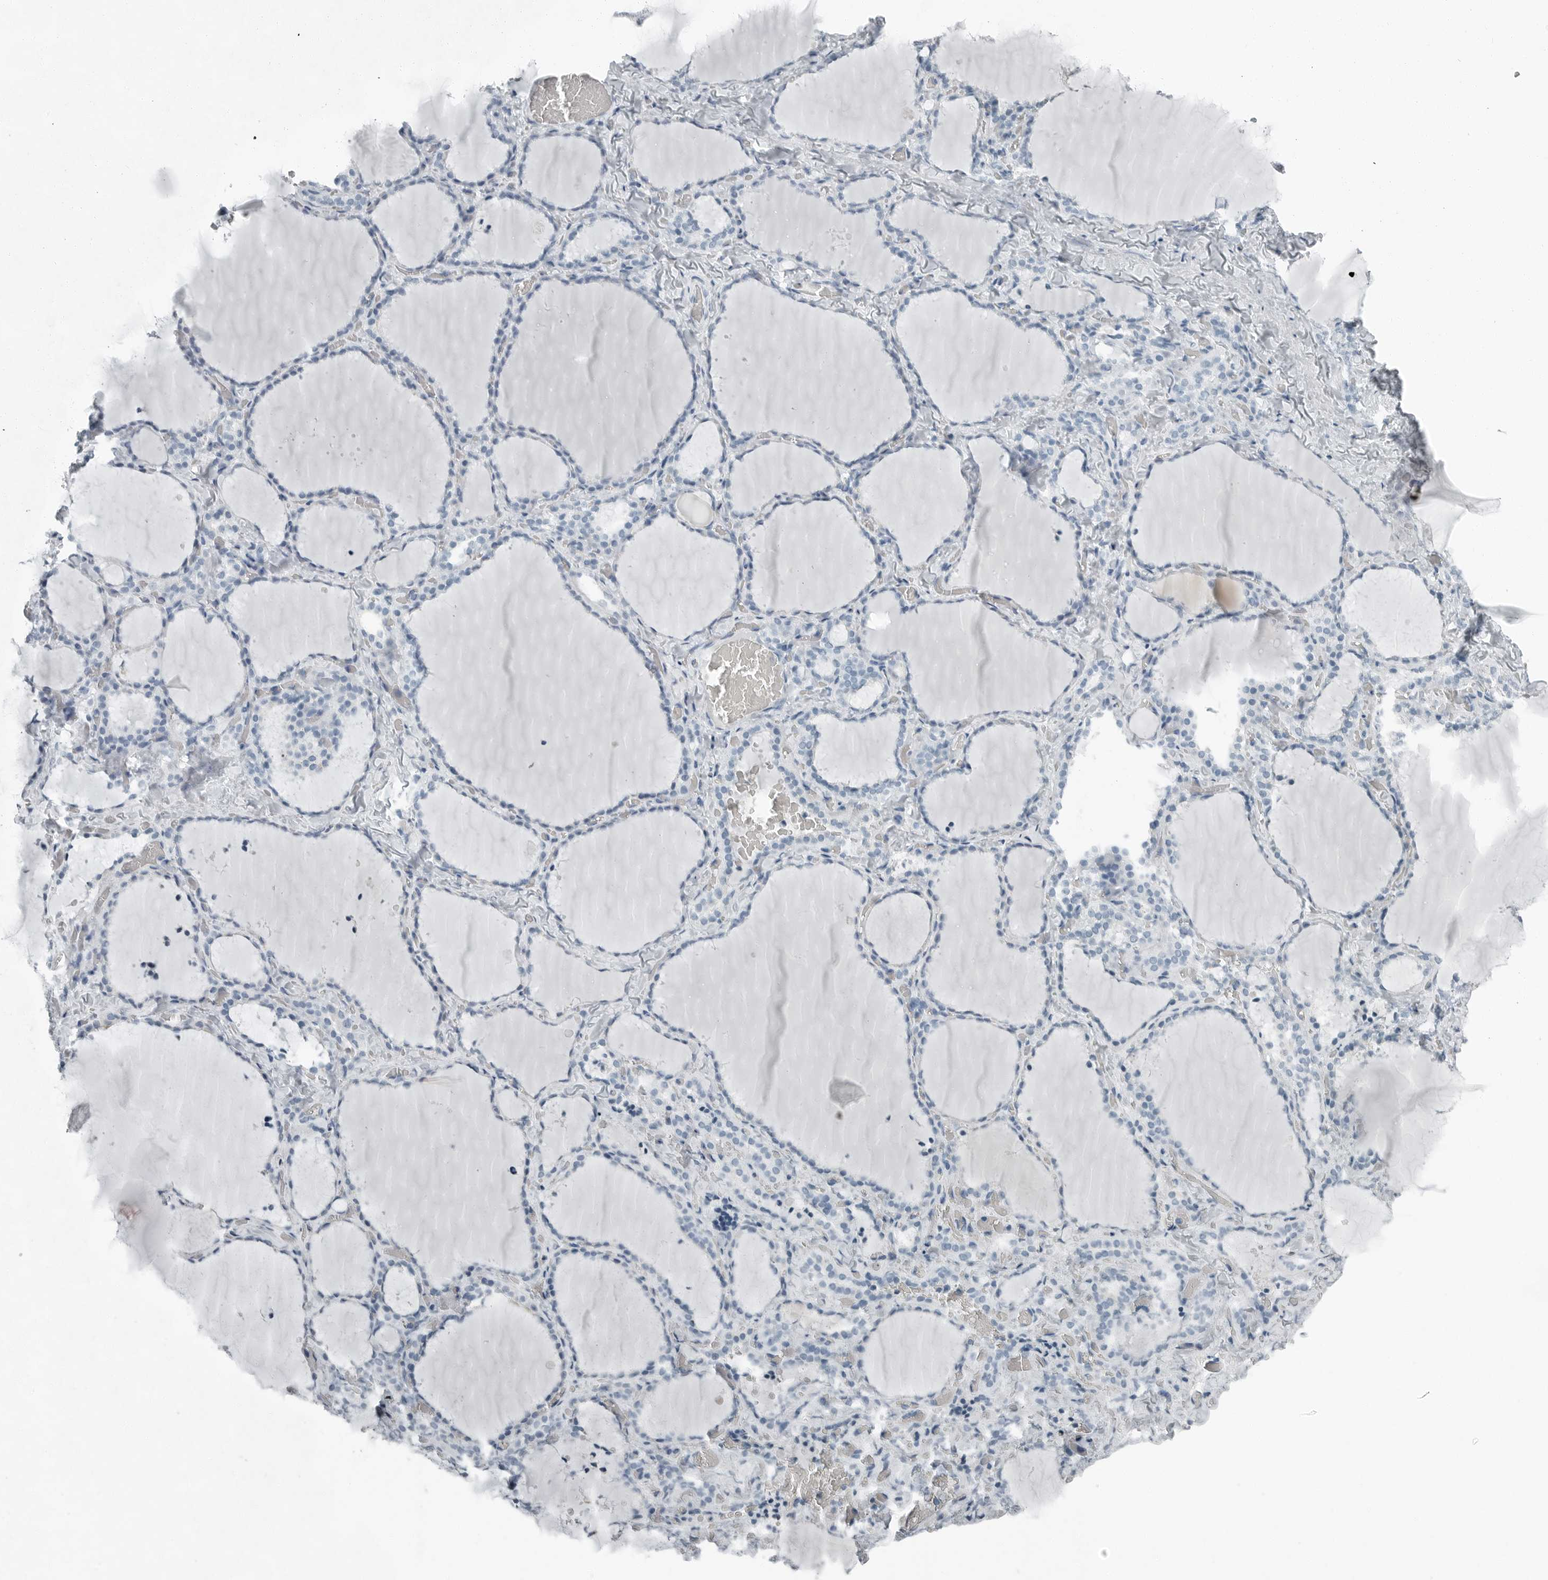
{"staining": {"intensity": "negative", "quantity": "none", "location": "none"}, "tissue": "thyroid gland", "cell_type": "Glandular cells", "image_type": "normal", "snomed": [{"axis": "morphology", "description": "Normal tissue, NOS"}, {"axis": "topography", "description": "Thyroid gland"}], "caption": "This is a histopathology image of IHC staining of normal thyroid gland, which shows no expression in glandular cells.", "gene": "FABP6", "patient": {"sex": "female", "age": 22}}